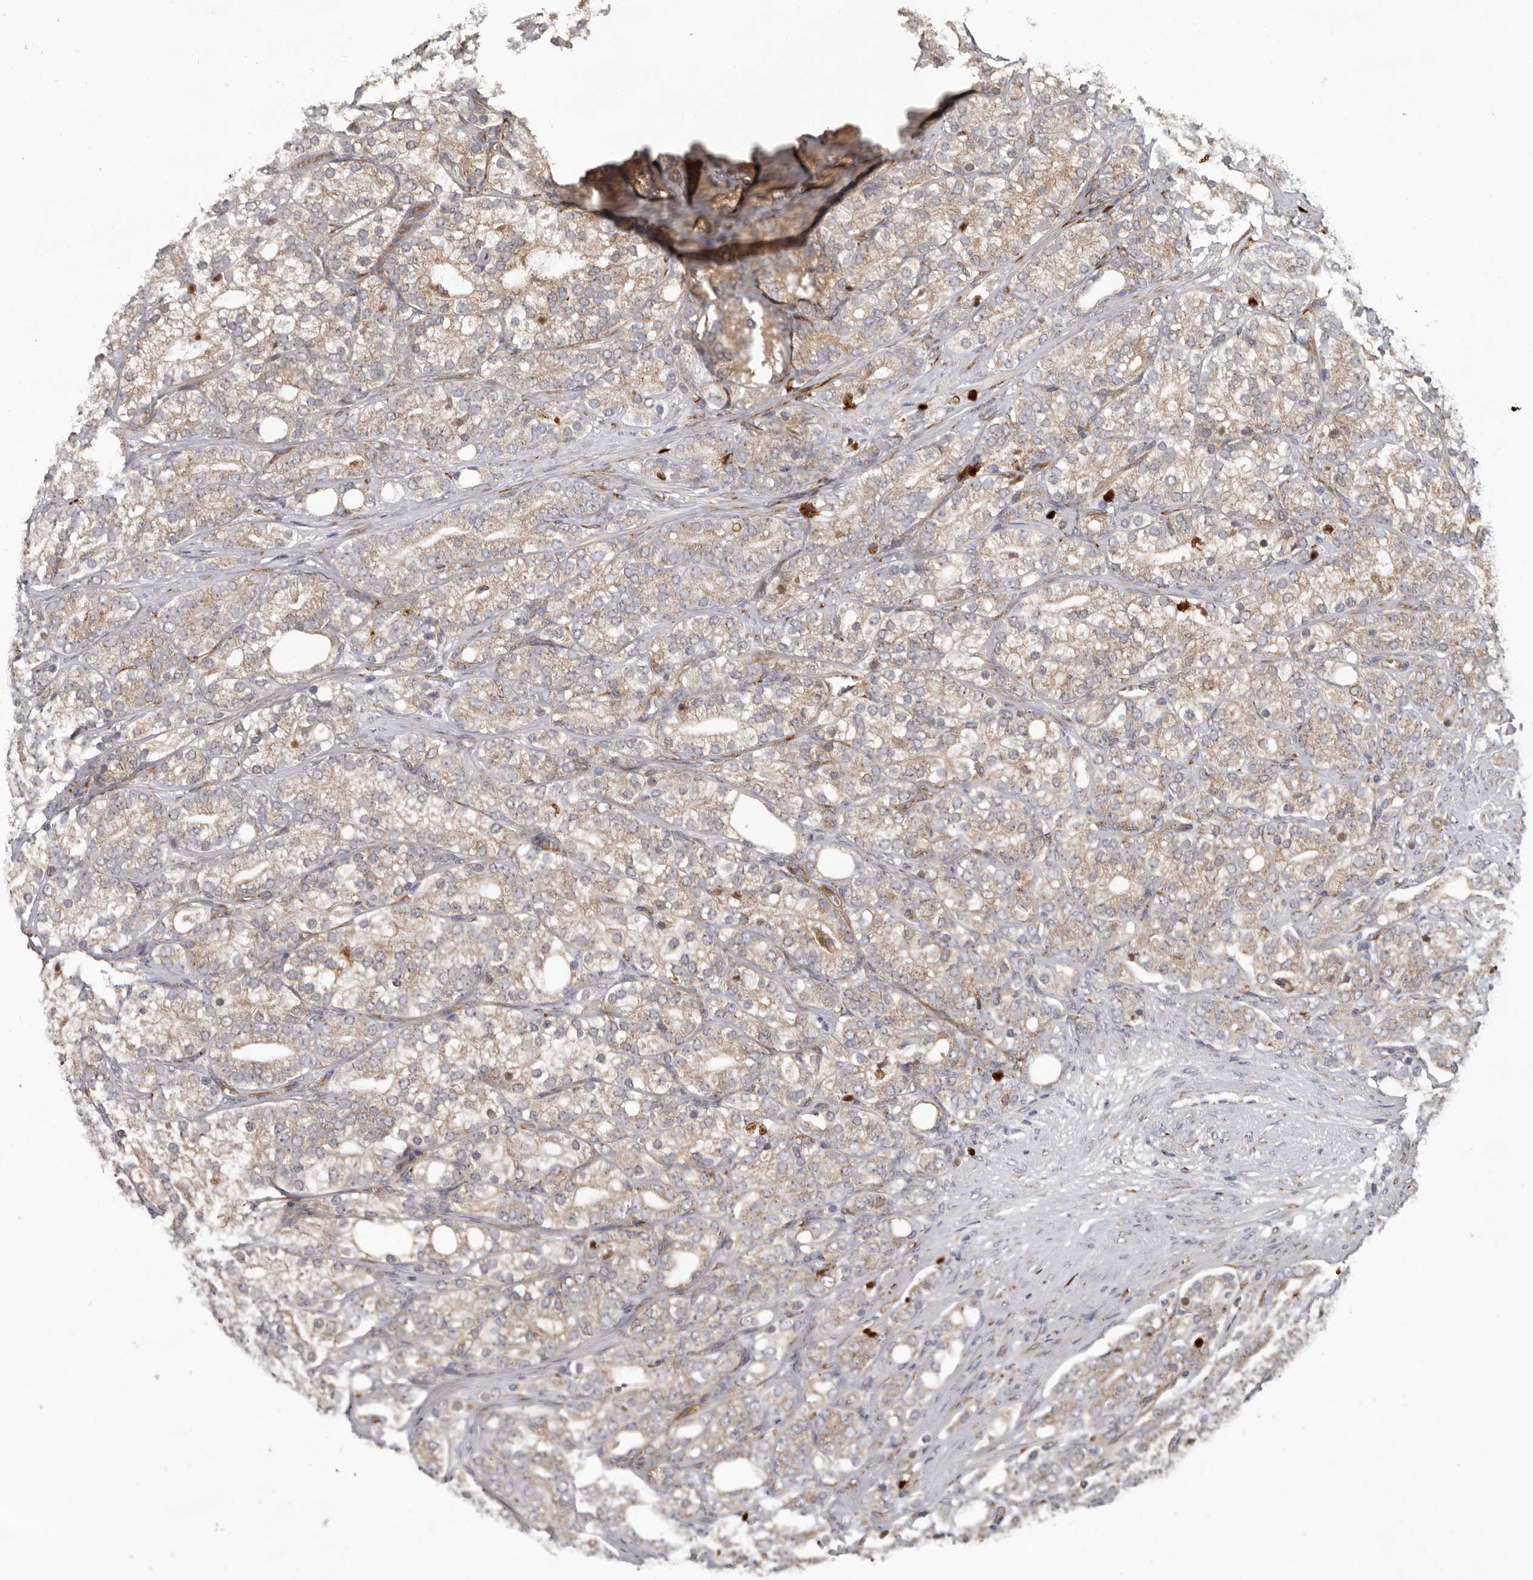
{"staining": {"intensity": "moderate", "quantity": "25%-75%", "location": "cytoplasmic/membranous"}, "tissue": "prostate cancer", "cell_type": "Tumor cells", "image_type": "cancer", "snomed": [{"axis": "morphology", "description": "Adenocarcinoma, High grade"}, {"axis": "topography", "description": "Prostate"}], "caption": "Immunohistochemical staining of prostate high-grade adenocarcinoma displays medium levels of moderate cytoplasmic/membranous protein expression in approximately 25%-75% of tumor cells.", "gene": "MTF1", "patient": {"sex": "male", "age": 57}}